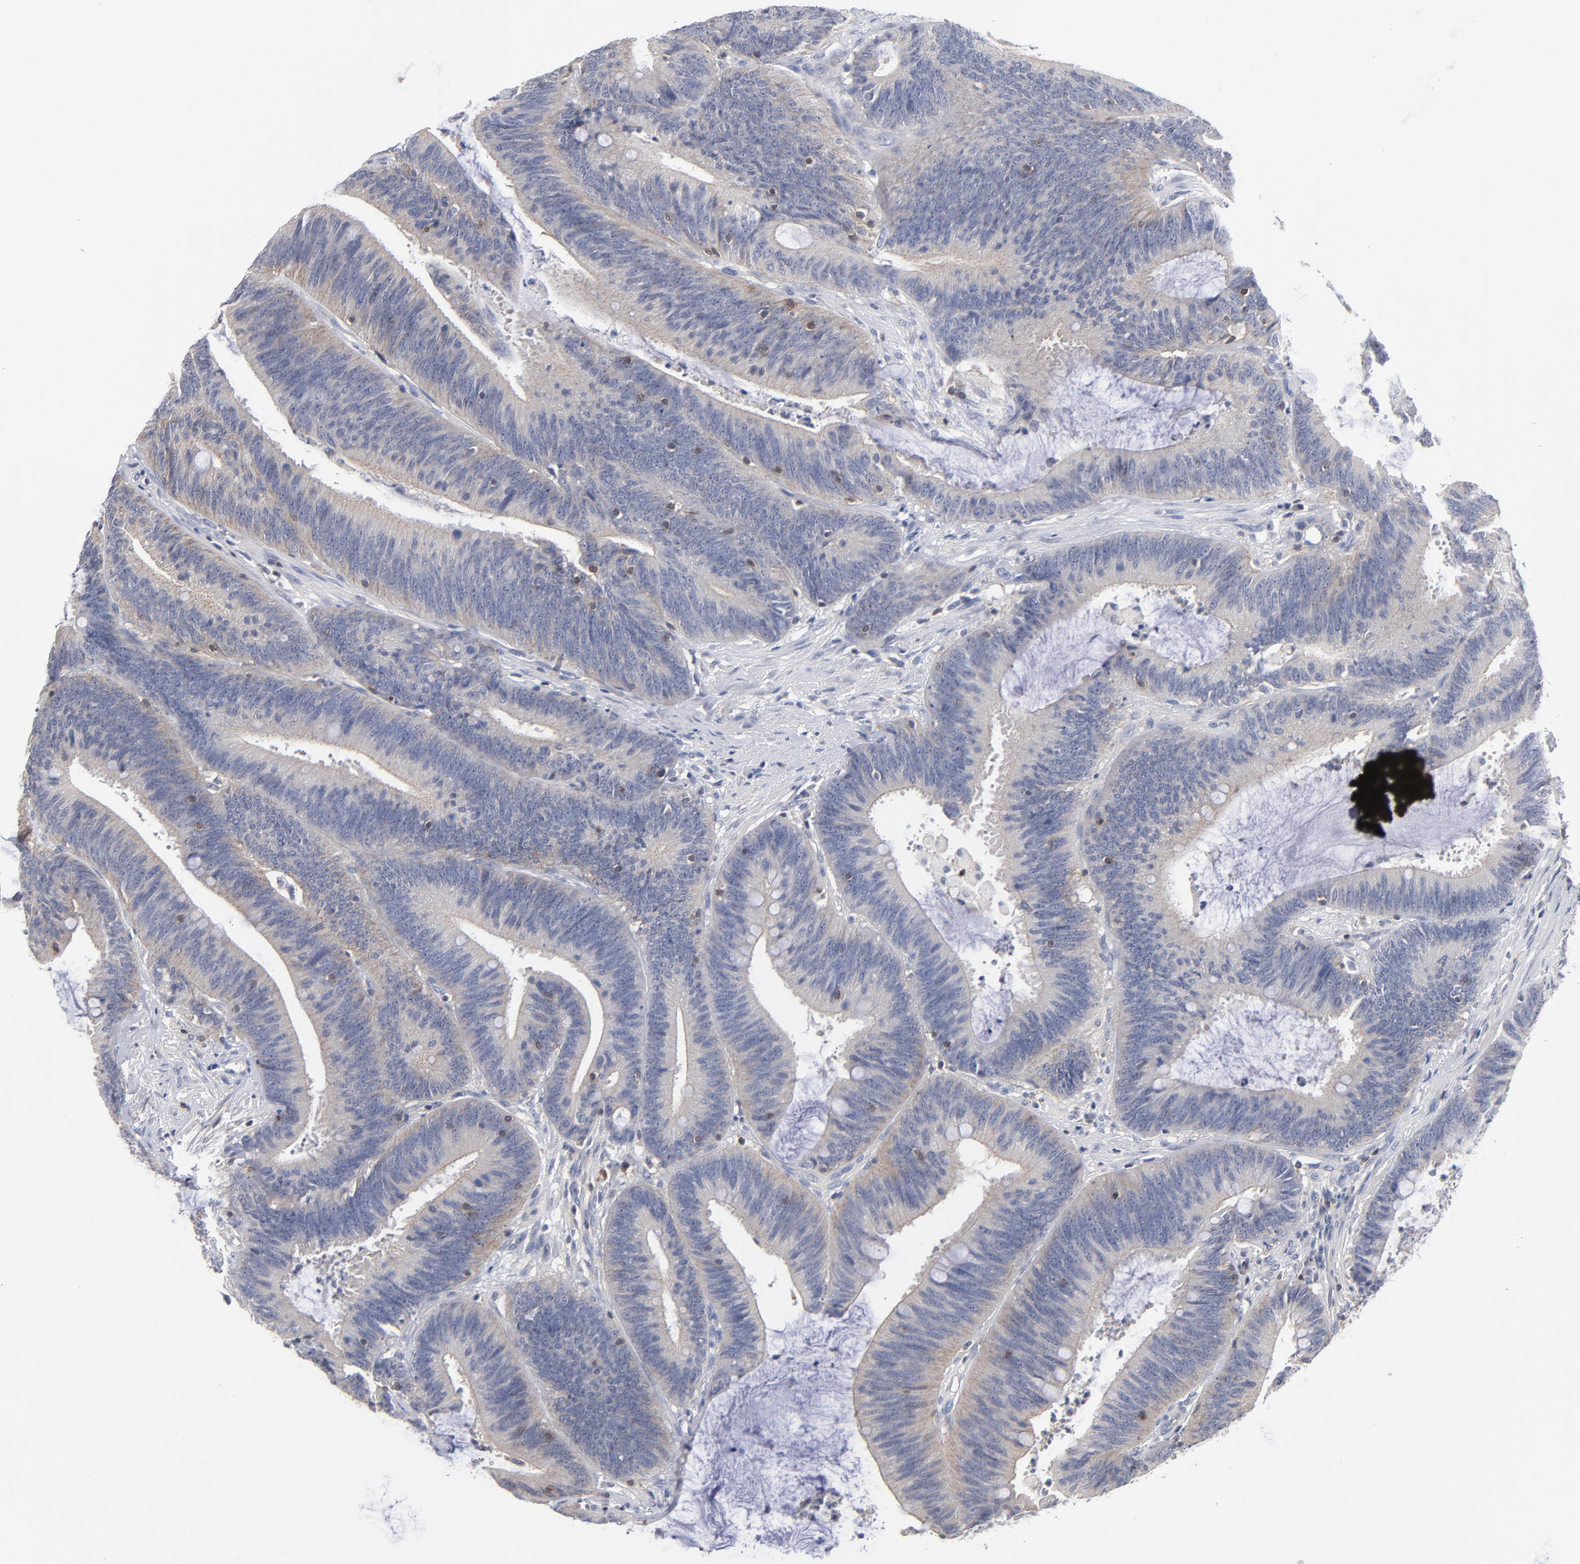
{"staining": {"intensity": "weak", "quantity": ">75%", "location": "cytoplasmic/membranous"}, "tissue": "colorectal cancer", "cell_type": "Tumor cells", "image_type": "cancer", "snomed": [{"axis": "morphology", "description": "Adenocarcinoma, NOS"}, {"axis": "topography", "description": "Rectum"}], "caption": "Colorectal cancer stained with immunohistochemistry shows weak cytoplasmic/membranous staining in about >75% of tumor cells. The staining was performed using DAB (3,3'-diaminobenzidine), with brown indicating positive protein expression. Nuclei are stained blue with hematoxylin.", "gene": "PDLIM2", "patient": {"sex": "female", "age": 66}}